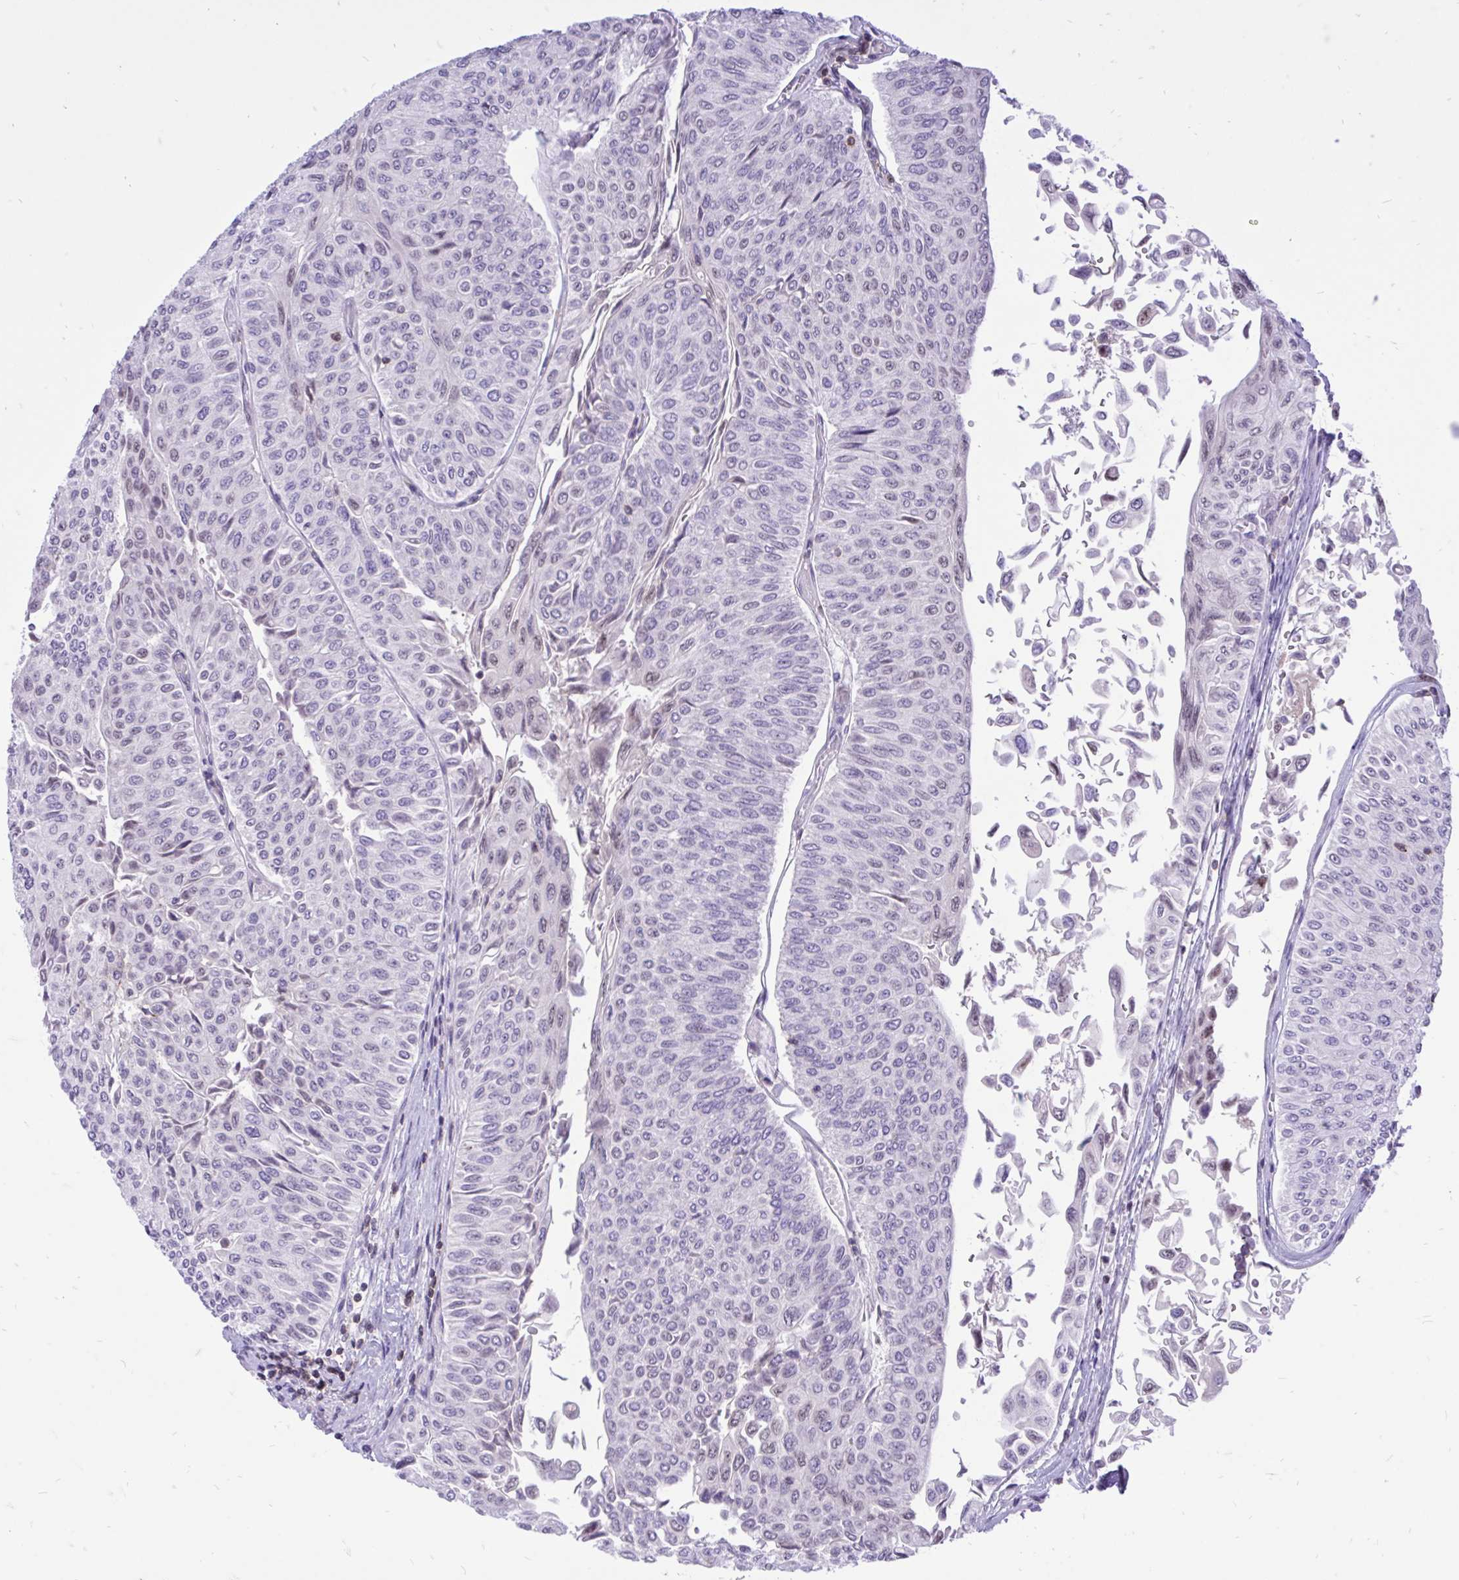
{"staining": {"intensity": "weak", "quantity": "<25%", "location": "nuclear"}, "tissue": "urothelial cancer", "cell_type": "Tumor cells", "image_type": "cancer", "snomed": [{"axis": "morphology", "description": "Urothelial carcinoma, NOS"}, {"axis": "topography", "description": "Urinary bladder"}], "caption": "This photomicrograph is of urothelial cancer stained with immunohistochemistry to label a protein in brown with the nuclei are counter-stained blue. There is no expression in tumor cells.", "gene": "CXCL8", "patient": {"sex": "male", "age": 59}}